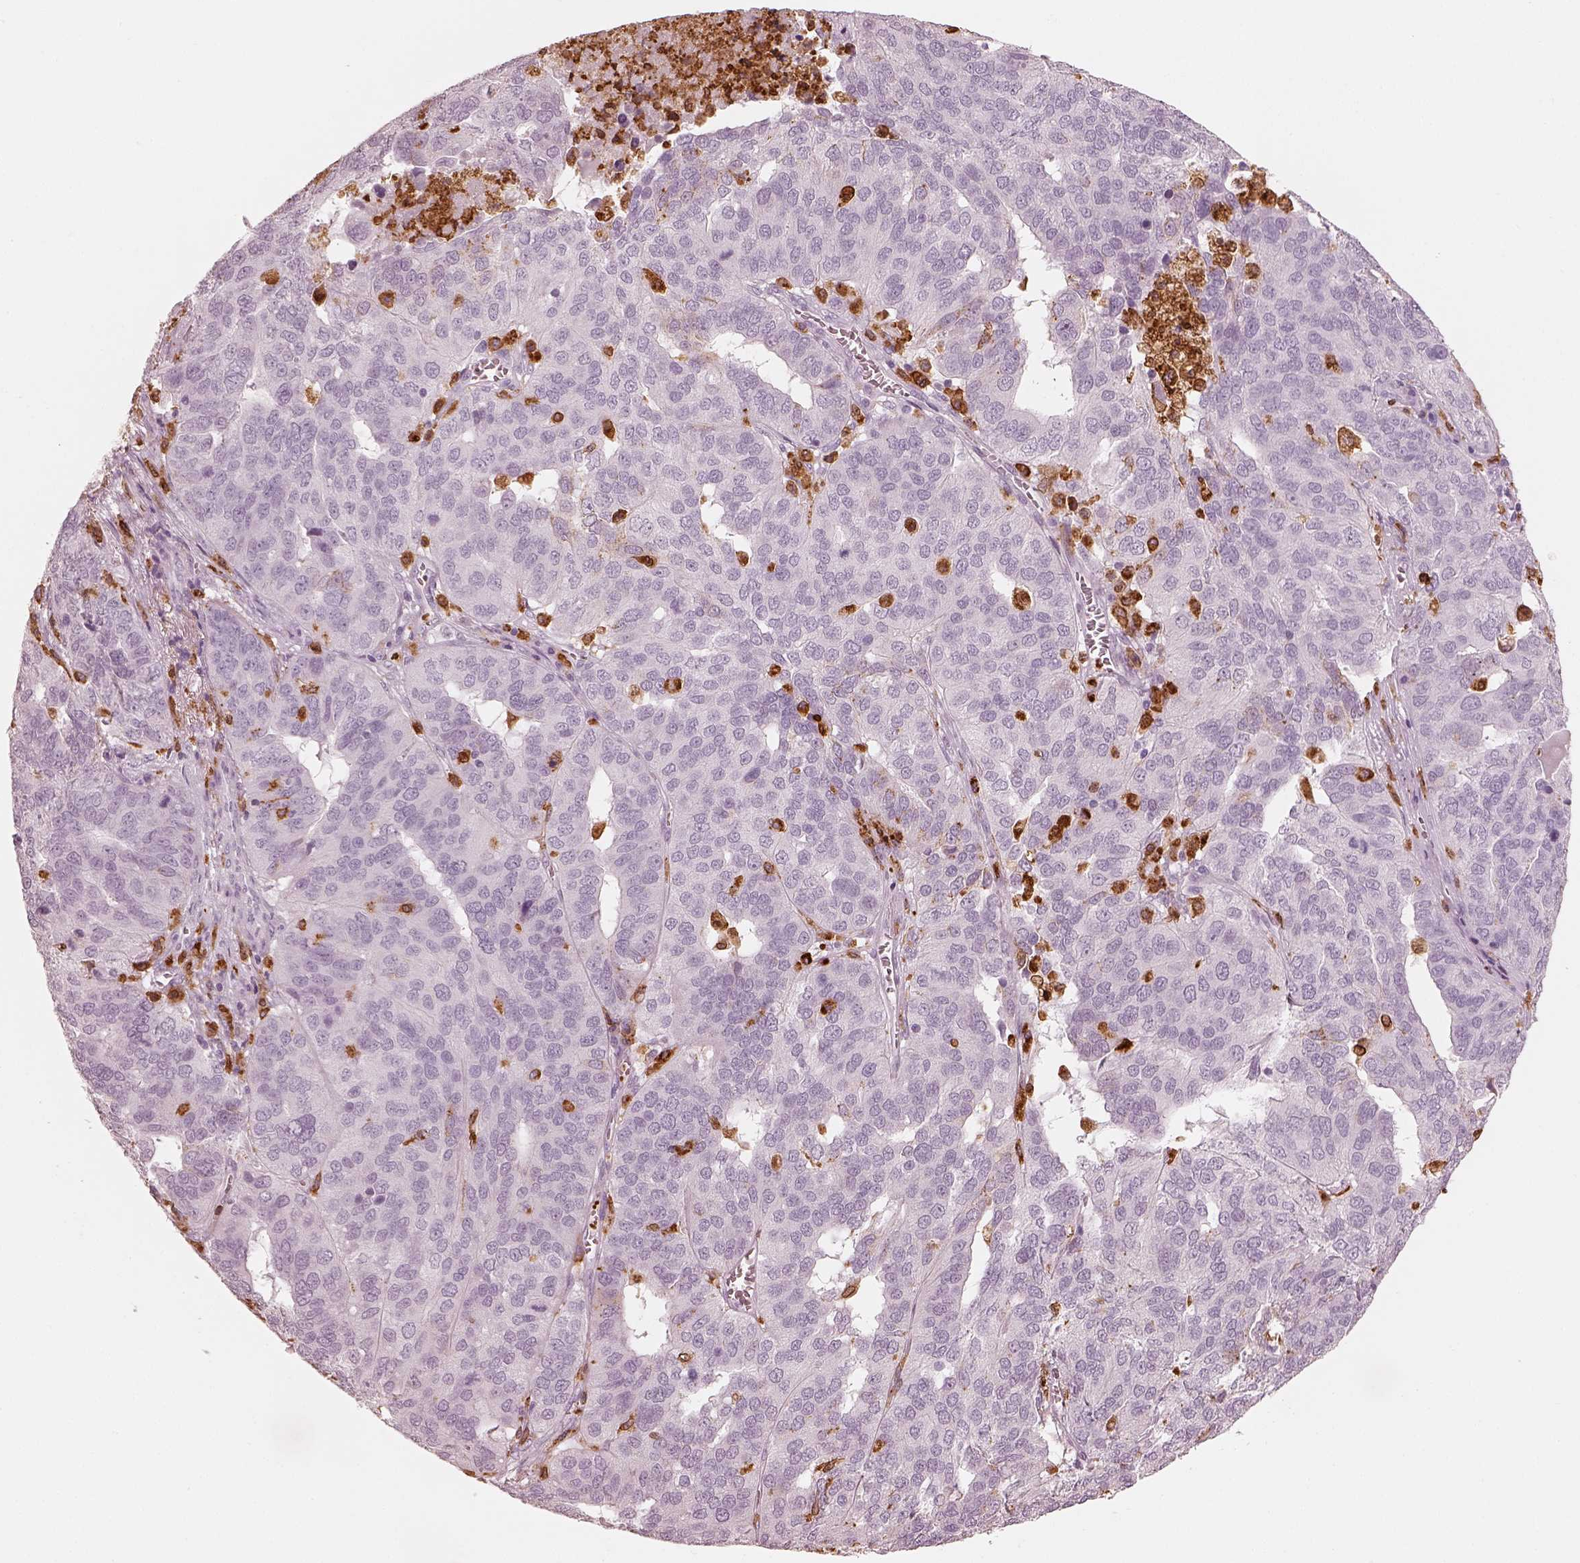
{"staining": {"intensity": "negative", "quantity": "none", "location": "none"}, "tissue": "ovarian cancer", "cell_type": "Tumor cells", "image_type": "cancer", "snomed": [{"axis": "morphology", "description": "Carcinoma, endometroid"}, {"axis": "topography", "description": "Soft tissue"}, {"axis": "topography", "description": "Ovary"}], "caption": "Immunohistochemical staining of human ovarian endometroid carcinoma reveals no significant positivity in tumor cells.", "gene": "ALOX5", "patient": {"sex": "female", "age": 52}}